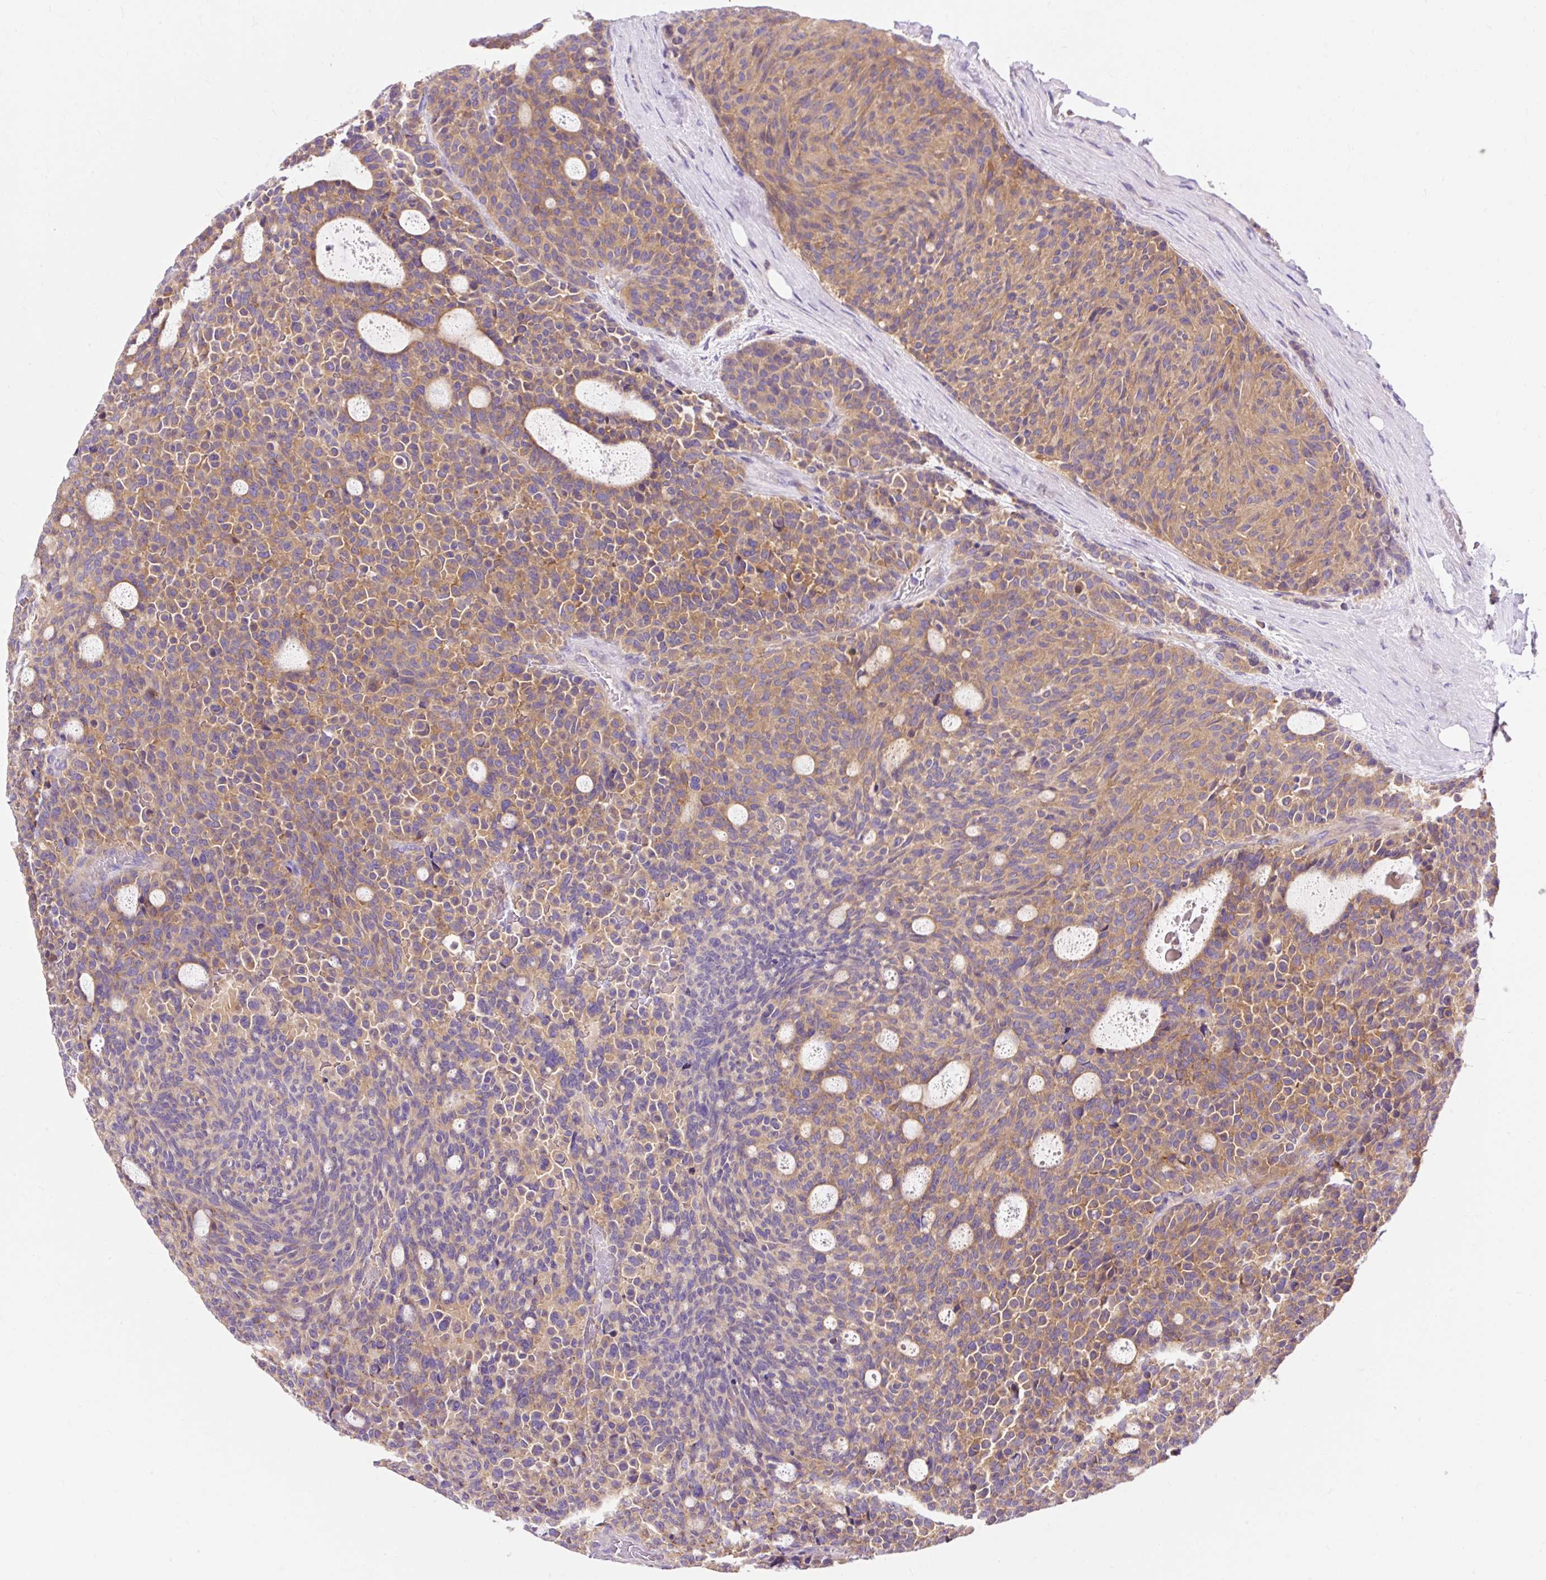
{"staining": {"intensity": "moderate", "quantity": ">75%", "location": "cytoplasmic/membranous"}, "tissue": "carcinoid", "cell_type": "Tumor cells", "image_type": "cancer", "snomed": [{"axis": "morphology", "description": "Carcinoid, malignant, NOS"}, {"axis": "topography", "description": "Pancreas"}], "caption": "Protein positivity by immunohistochemistry reveals moderate cytoplasmic/membranous positivity in approximately >75% of tumor cells in carcinoid. The staining is performed using DAB brown chromogen to label protein expression. The nuclei are counter-stained blue using hematoxylin.", "gene": "OR4K15", "patient": {"sex": "female", "age": 54}}